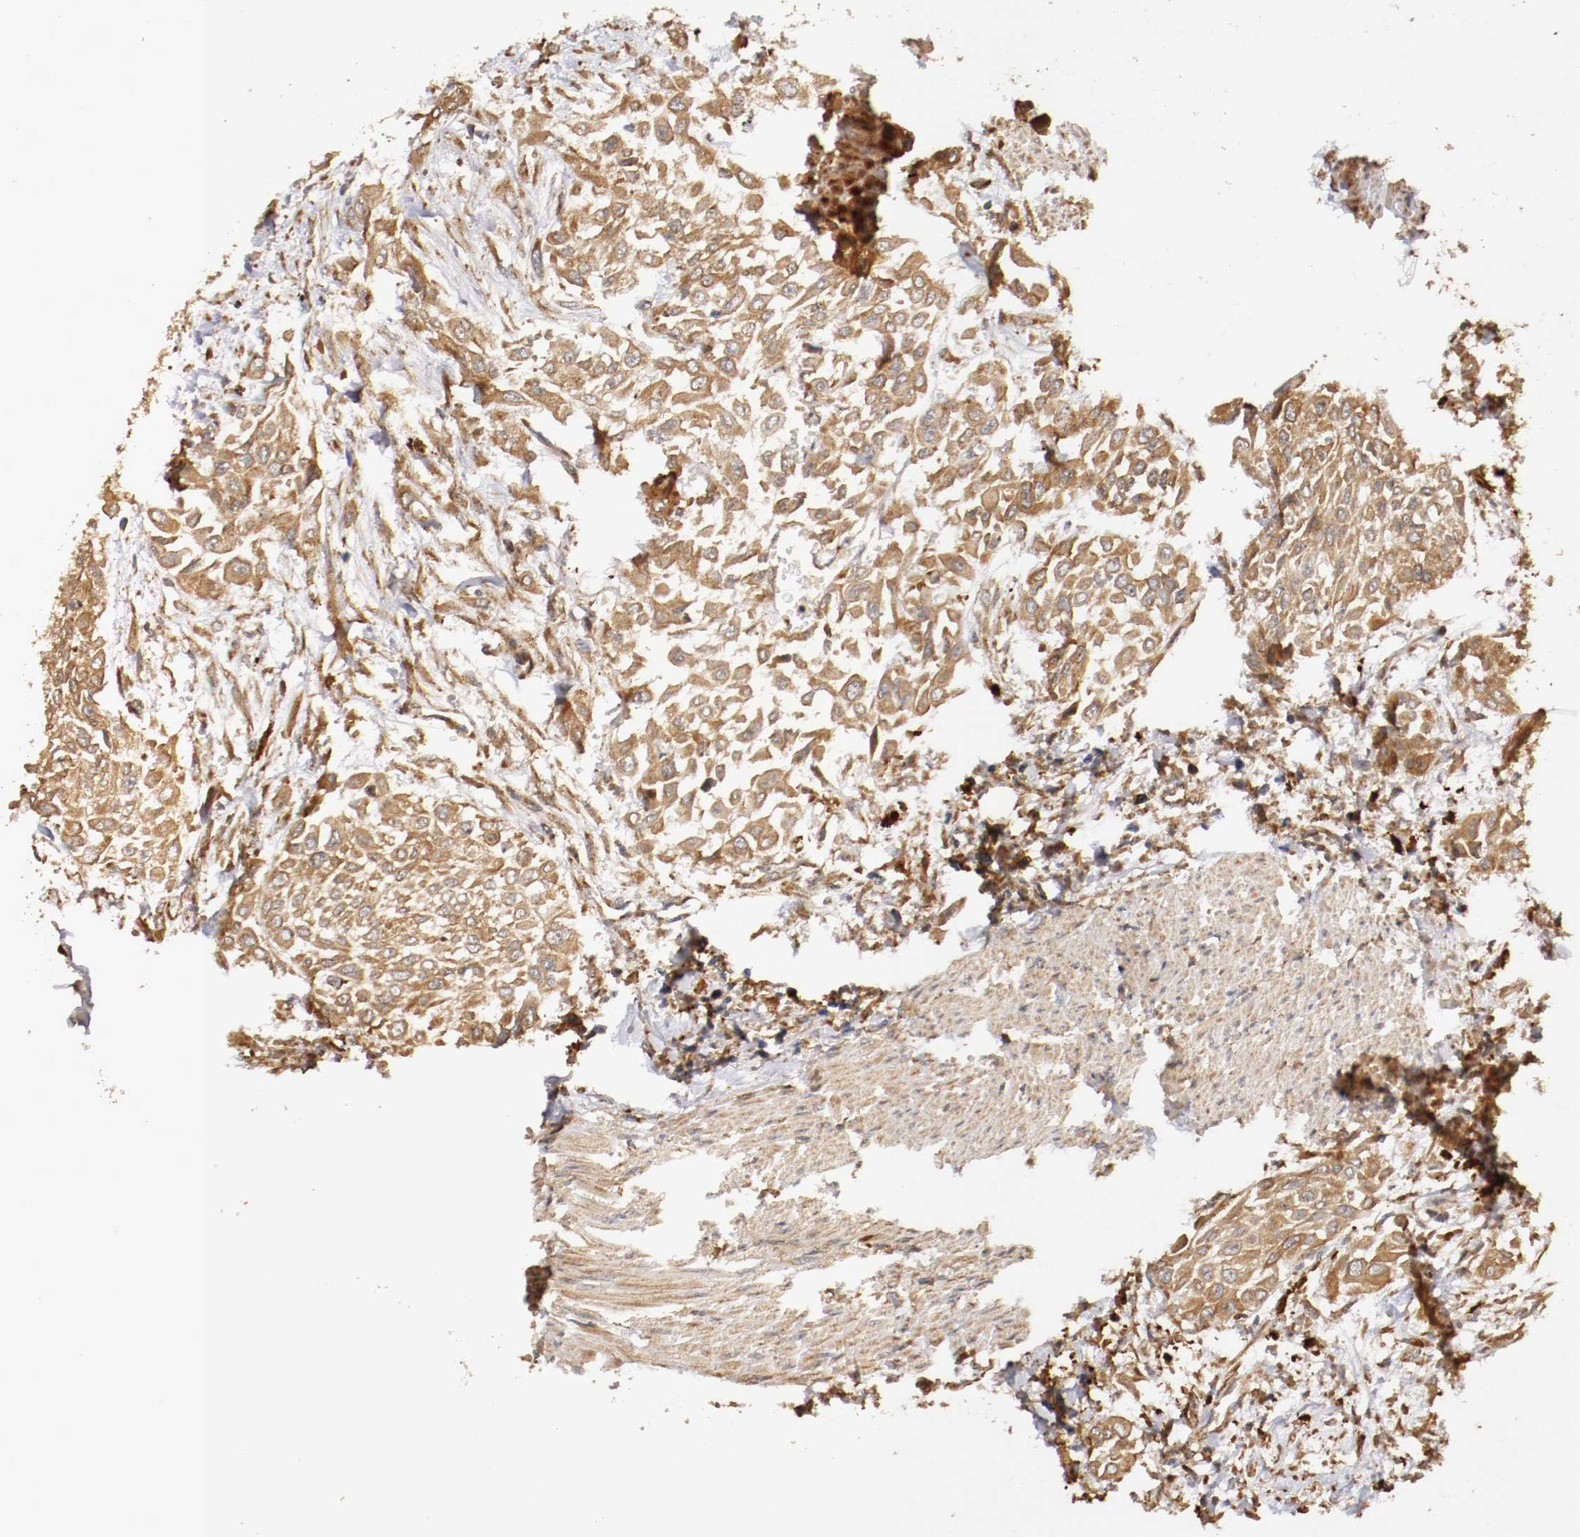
{"staining": {"intensity": "moderate", "quantity": ">75%", "location": "cytoplasmic/membranous"}, "tissue": "urothelial cancer", "cell_type": "Tumor cells", "image_type": "cancer", "snomed": [{"axis": "morphology", "description": "Urothelial carcinoma, High grade"}, {"axis": "topography", "description": "Urinary bladder"}], "caption": "Urothelial carcinoma (high-grade) stained for a protein demonstrates moderate cytoplasmic/membranous positivity in tumor cells.", "gene": "VEZT", "patient": {"sex": "male", "age": 57}}